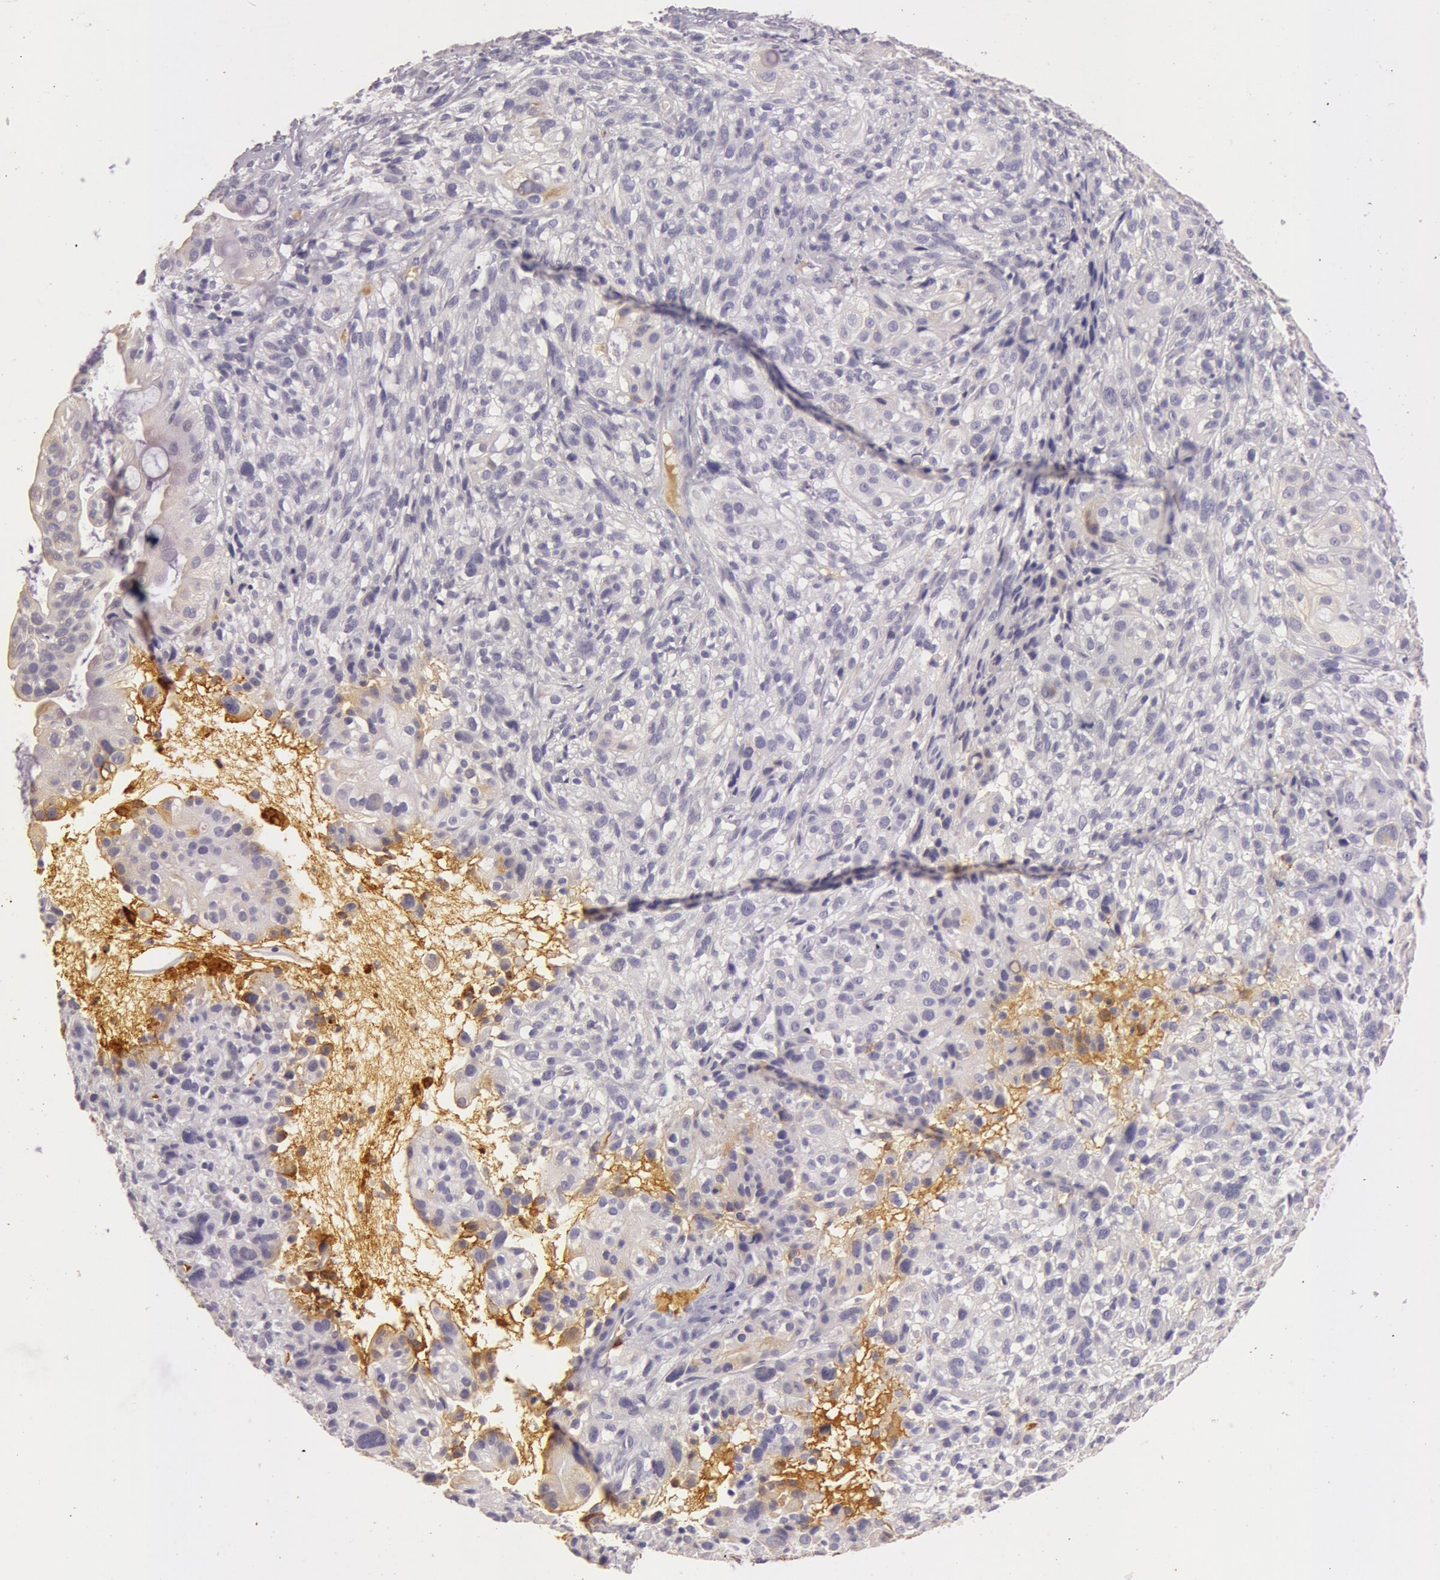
{"staining": {"intensity": "negative", "quantity": "none", "location": "none"}, "tissue": "cervical cancer", "cell_type": "Tumor cells", "image_type": "cancer", "snomed": [{"axis": "morphology", "description": "Adenocarcinoma, NOS"}, {"axis": "topography", "description": "Cervix"}], "caption": "This is a photomicrograph of immunohistochemistry (IHC) staining of cervical cancer, which shows no positivity in tumor cells. (DAB (3,3'-diaminobenzidine) IHC, high magnification).", "gene": "C4BPA", "patient": {"sex": "female", "age": 41}}